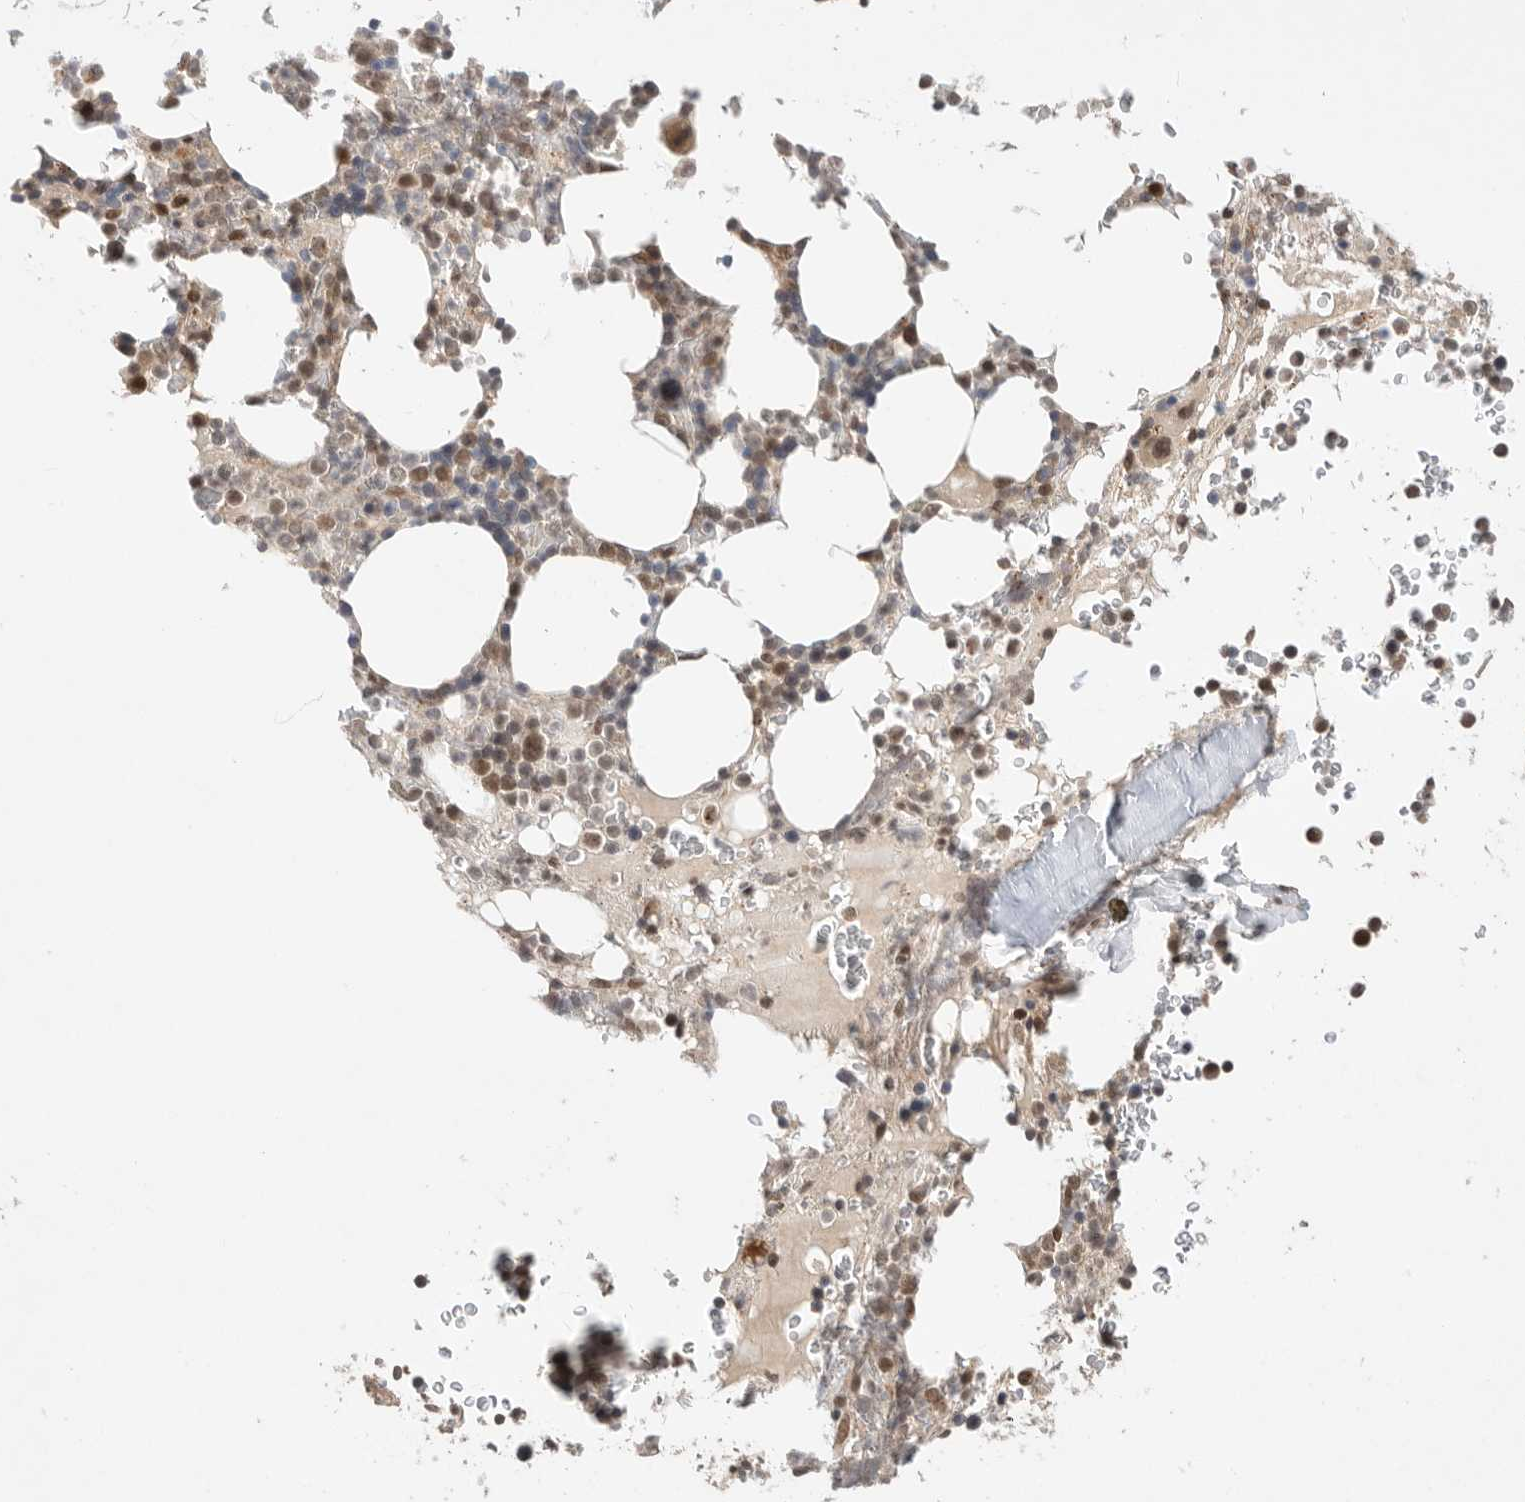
{"staining": {"intensity": "moderate", "quantity": "25%-75%", "location": "nuclear"}, "tissue": "bone marrow", "cell_type": "Hematopoietic cells", "image_type": "normal", "snomed": [{"axis": "morphology", "description": "Normal tissue, NOS"}, {"axis": "topography", "description": "Bone marrow"}], "caption": "Protein staining by immunohistochemistry demonstrates moderate nuclear expression in about 25%-75% of hematopoietic cells in unremarkable bone marrow. Using DAB (brown) and hematoxylin (blue) stains, captured at high magnification using brightfield microscopy.", "gene": "LEMD3", "patient": {"sex": "male", "age": 58}}